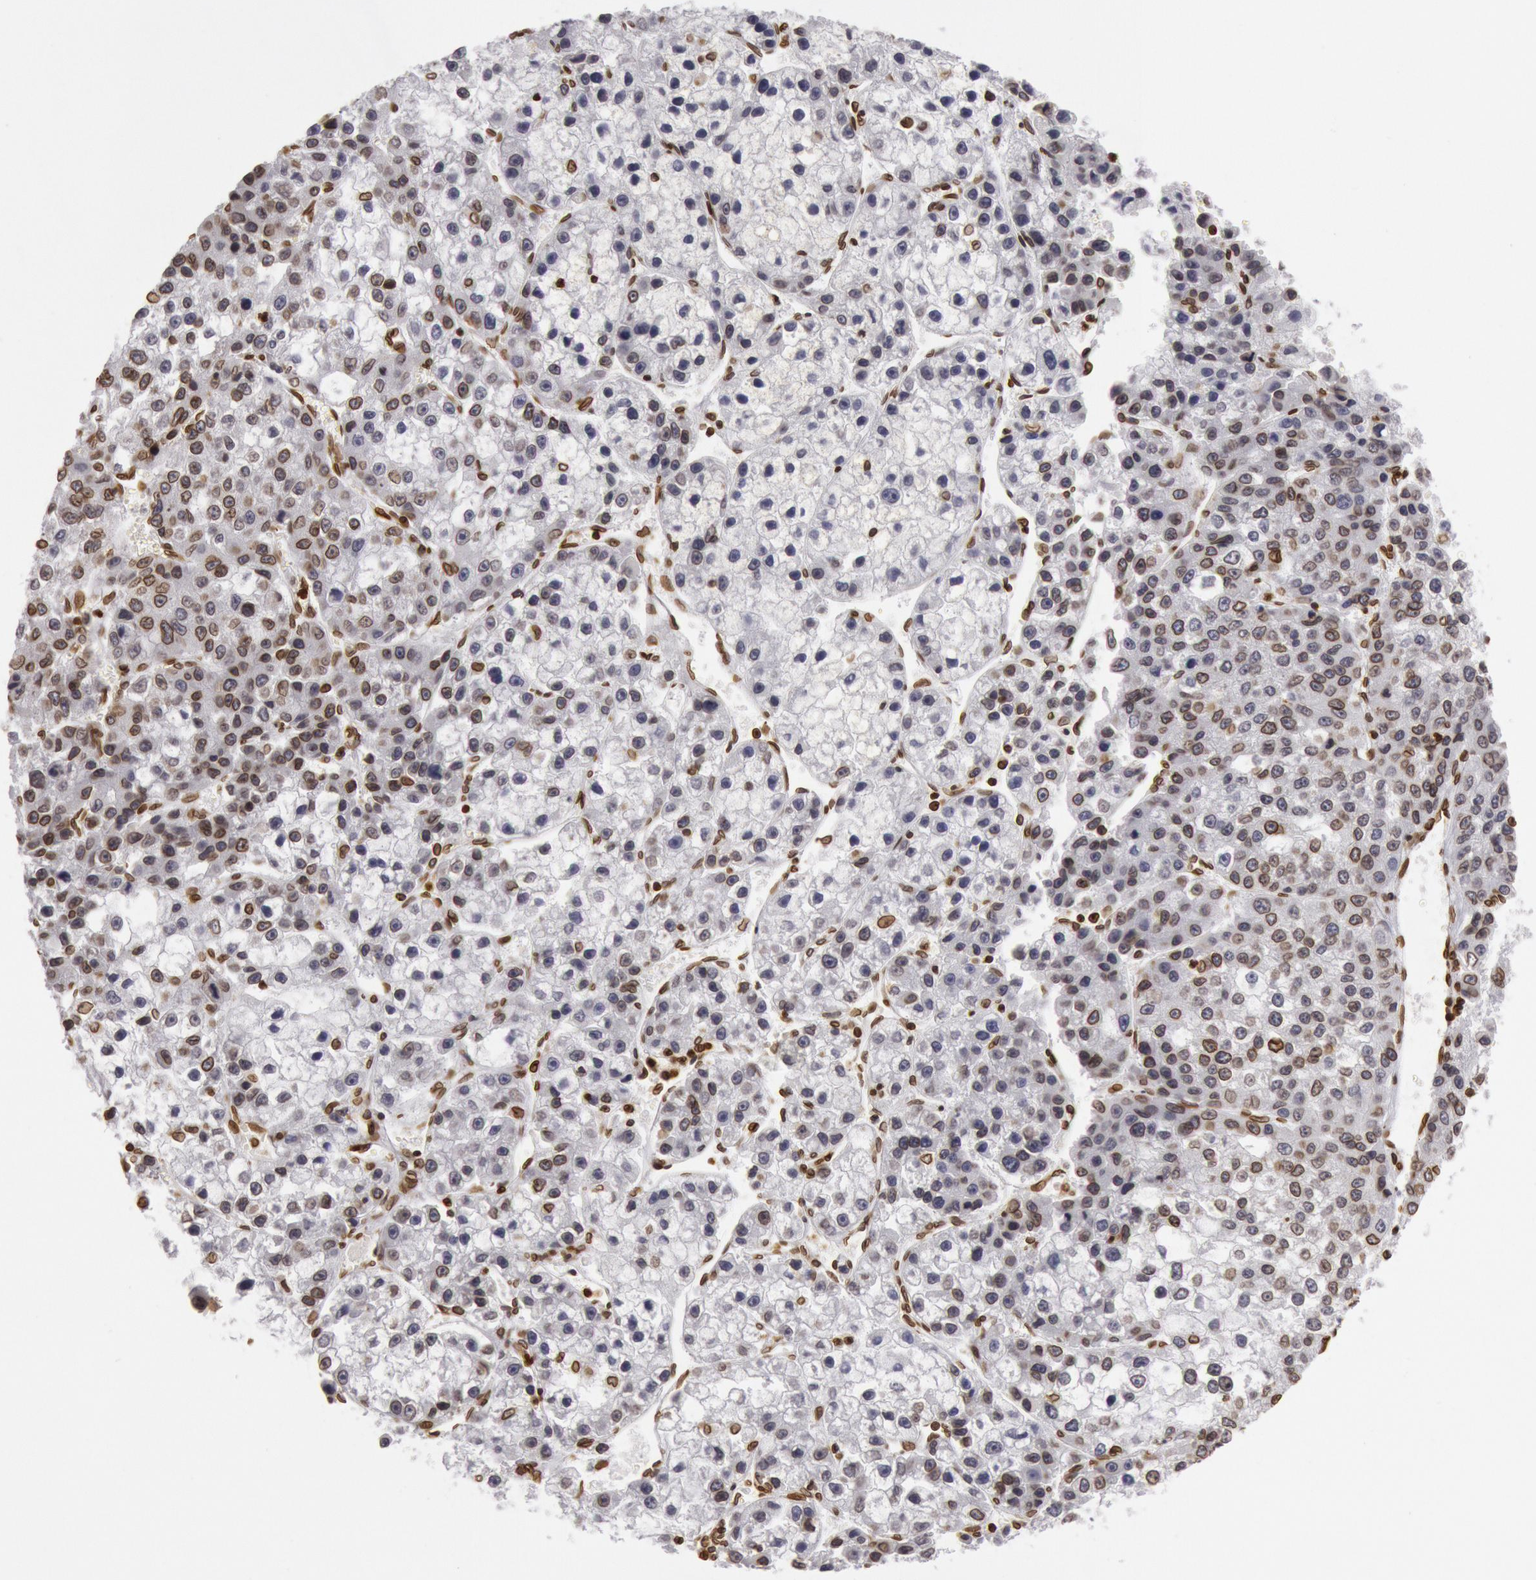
{"staining": {"intensity": "weak", "quantity": "25%-75%", "location": "cytoplasmic/membranous,nuclear"}, "tissue": "liver cancer", "cell_type": "Tumor cells", "image_type": "cancer", "snomed": [{"axis": "morphology", "description": "Carcinoma, Hepatocellular, NOS"}, {"axis": "topography", "description": "Liver"}], "caption": "High-power microscopy captured an immunohistochemistry photomicrograph of liver hepatocellular carcinoma, revealing weak cytoplasmic/membranous and nuclear staining in approximately 25%-75% of tumor cells.", "gene": "SUN2", "patient": {"sex": "female", "age": 66}}